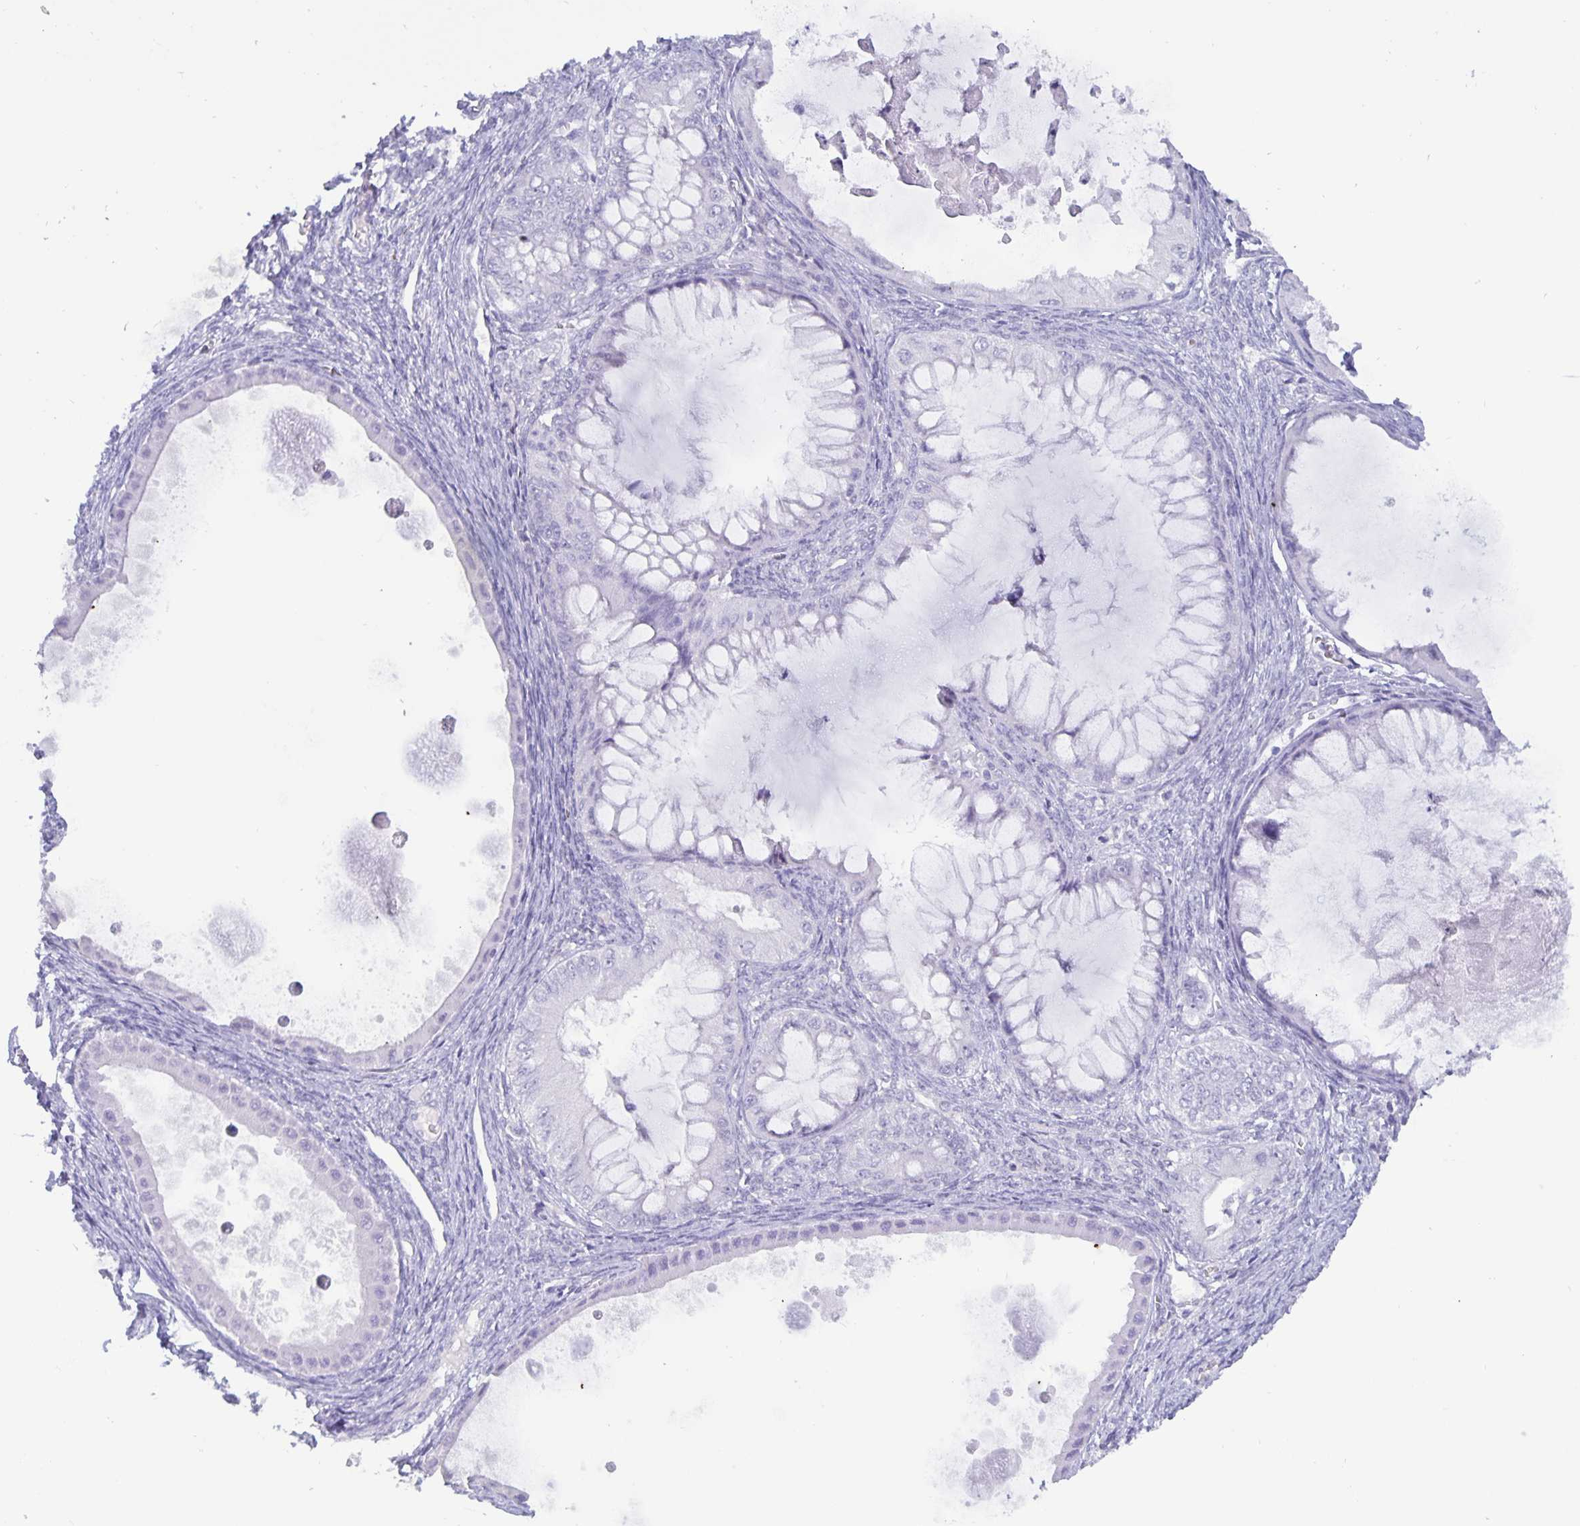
{"staining": {"intensity": "negative", "quantity": "none", "location": "none"}, "tissue": "ovarian cancer", "cell_type": "Tumor cells", "image_type": "cancer", "snomed": [{"axis": "morphology", "description": "Cystadenocarcinoma, mucinous, NOS"}, {"axis": "topography", "description": "Ovary"}], "caption": "Mucinous cystadenocarcinoma (ovarian) stained for a protein using immunohistochemistry (IHC) displays no positivity tumor cells.", "gene": "BPIFA3", "patient": {"sex": "female", "age": 64}}